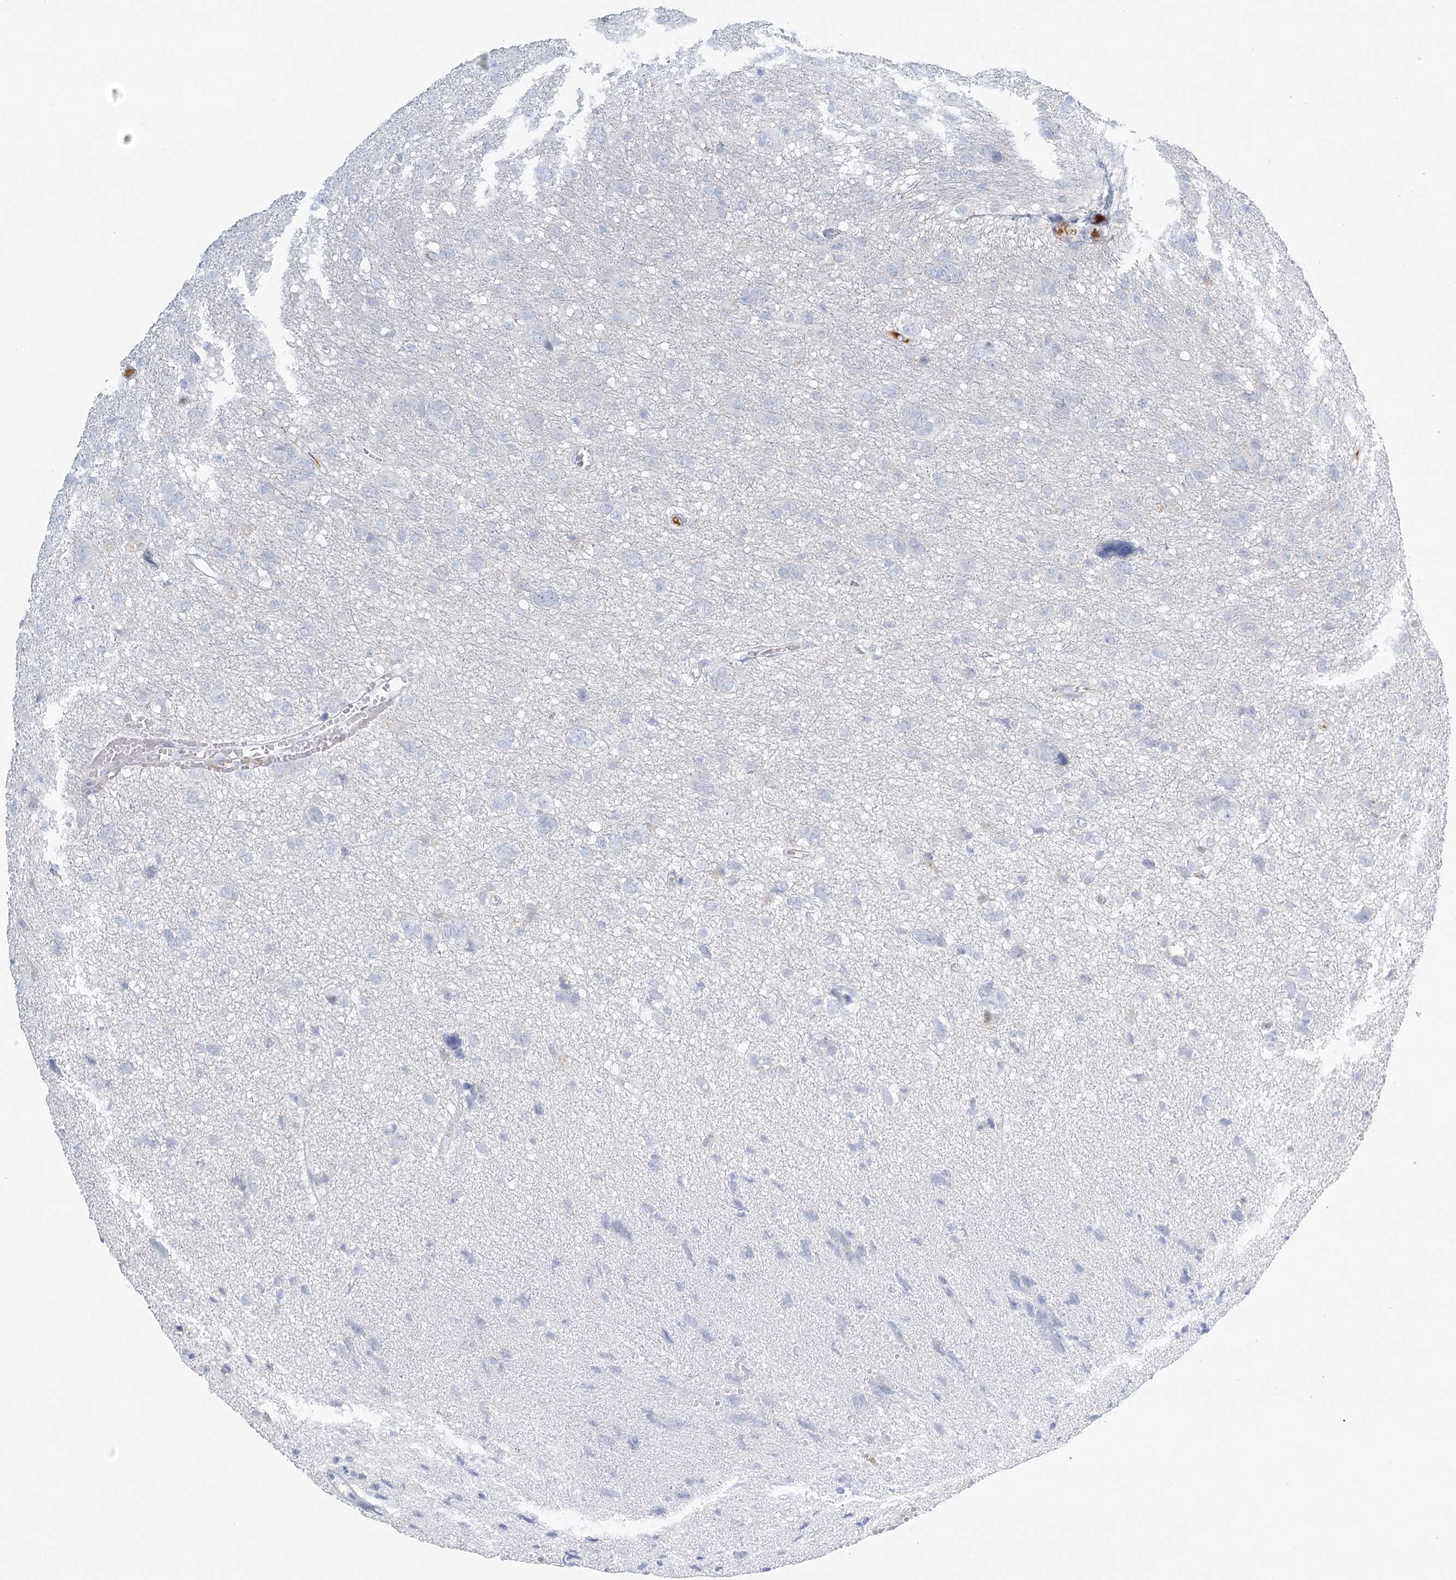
{"staining": {"intensity": "negative", "quantity": "none", "location": "none"}, "tissue": "glioma", "cell_type": "Tumor cells", "image_type": "cancer", "snomed": [{"axis": "morphology", "description": "Glioma, malignant, High grade"}, {"axis": "topography", "description": "Brain"}], "caption": "Immunohistochemistry of human high-grade glioma (malignant) exhibits no staining in tumor cells.", "gene": "DMGDH", "patient": {"sex": "female", "age": 59}}